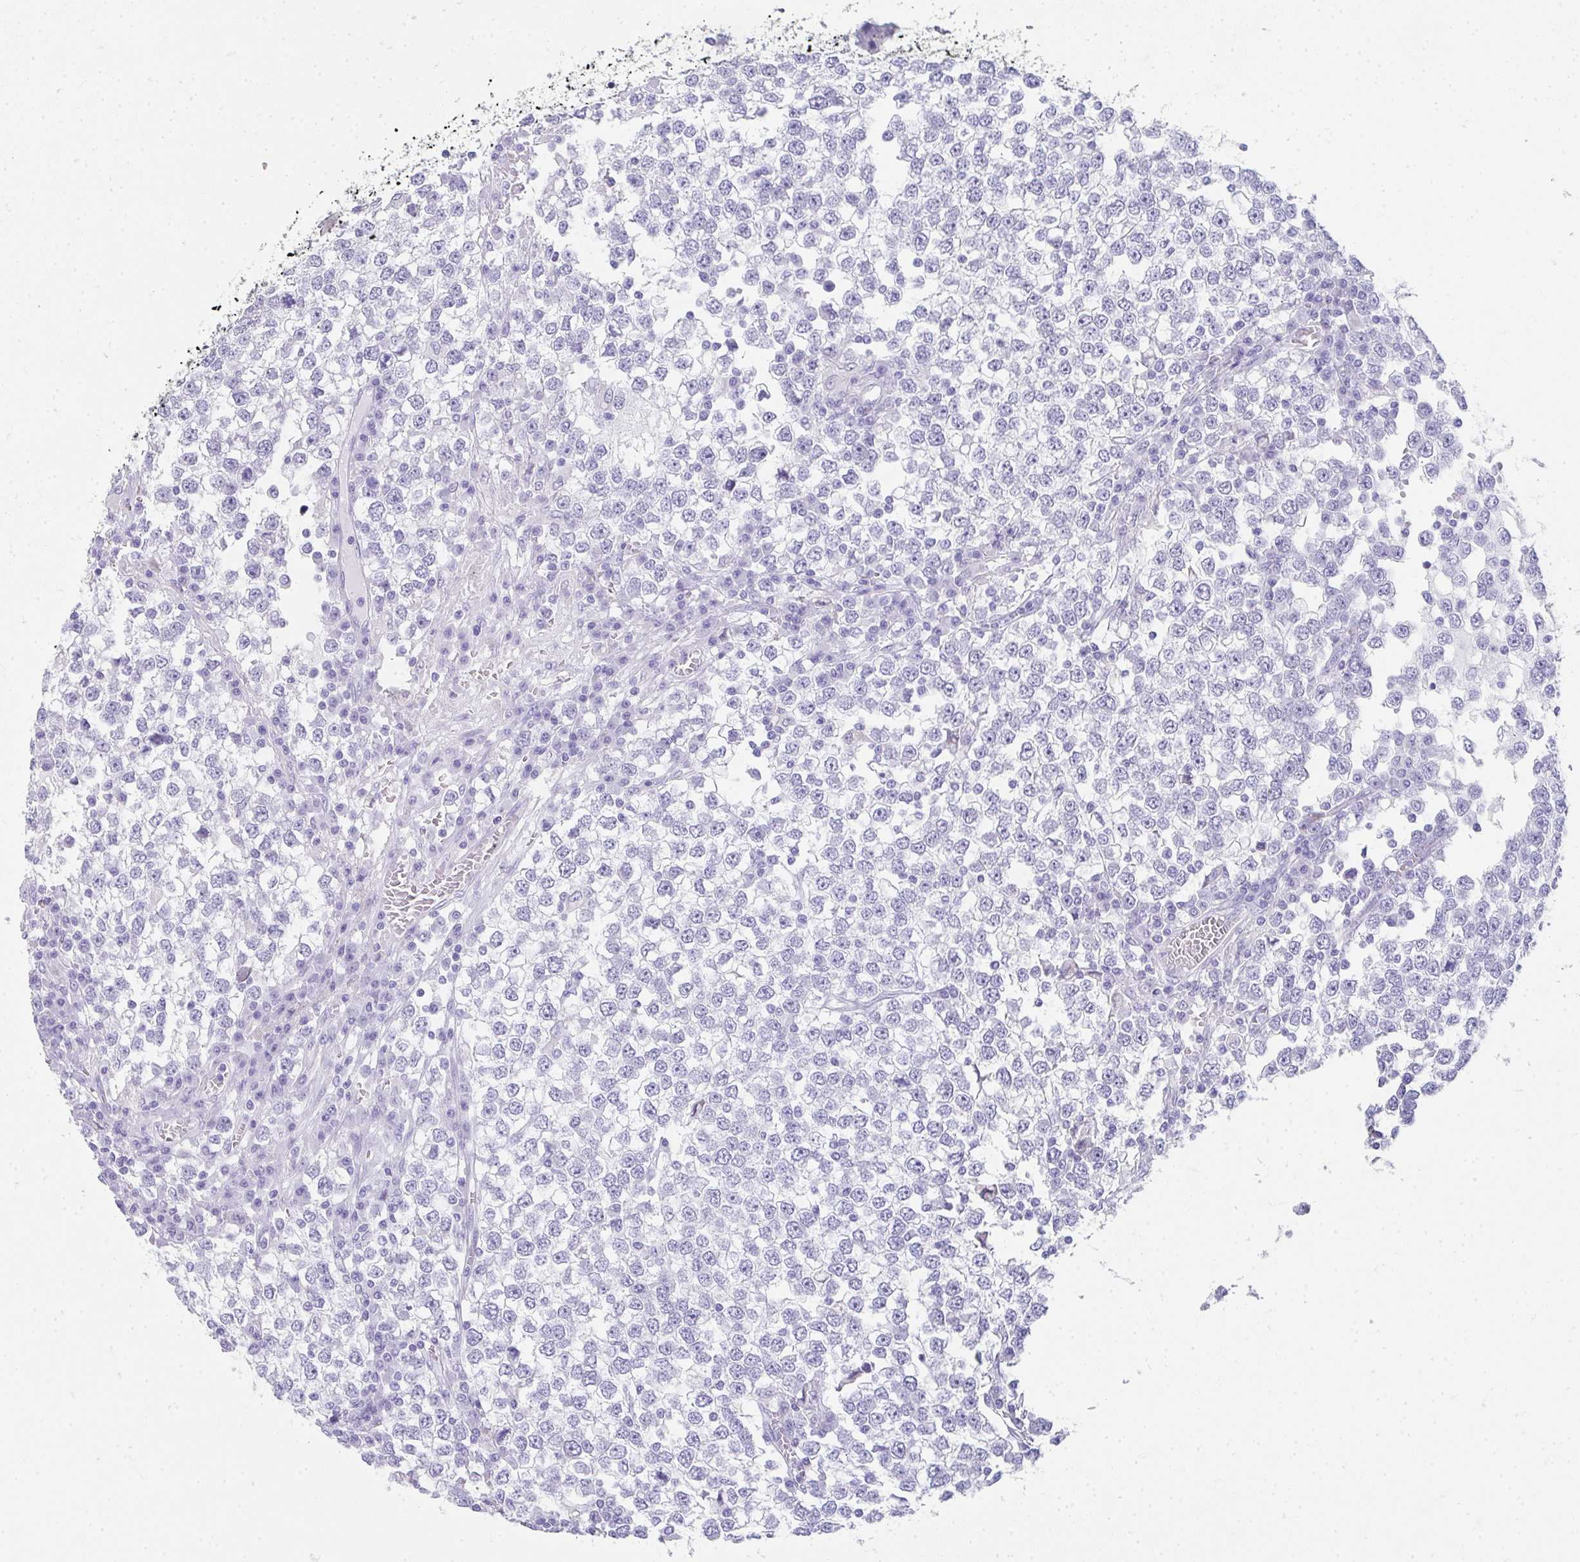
{"staining": {"intensity": "negative", "quantity": "none", "location": "none"}, "tissue": "testis cancer", "cell_type": "Tumor cells", "image_type": "cancer", "snomed": [{"axis": "morphology", "description": "Seminoma, NOS"}, {"axis": "topography", "description": "Testis"}], "caption": "A high-resolution histopathology image shows immunohistochemistry (IHC) staining of testis seminoma, which displays no significant staining in tumor cells.", "gene": "RLF", "patient": {"sex": "male", "age": 65}}